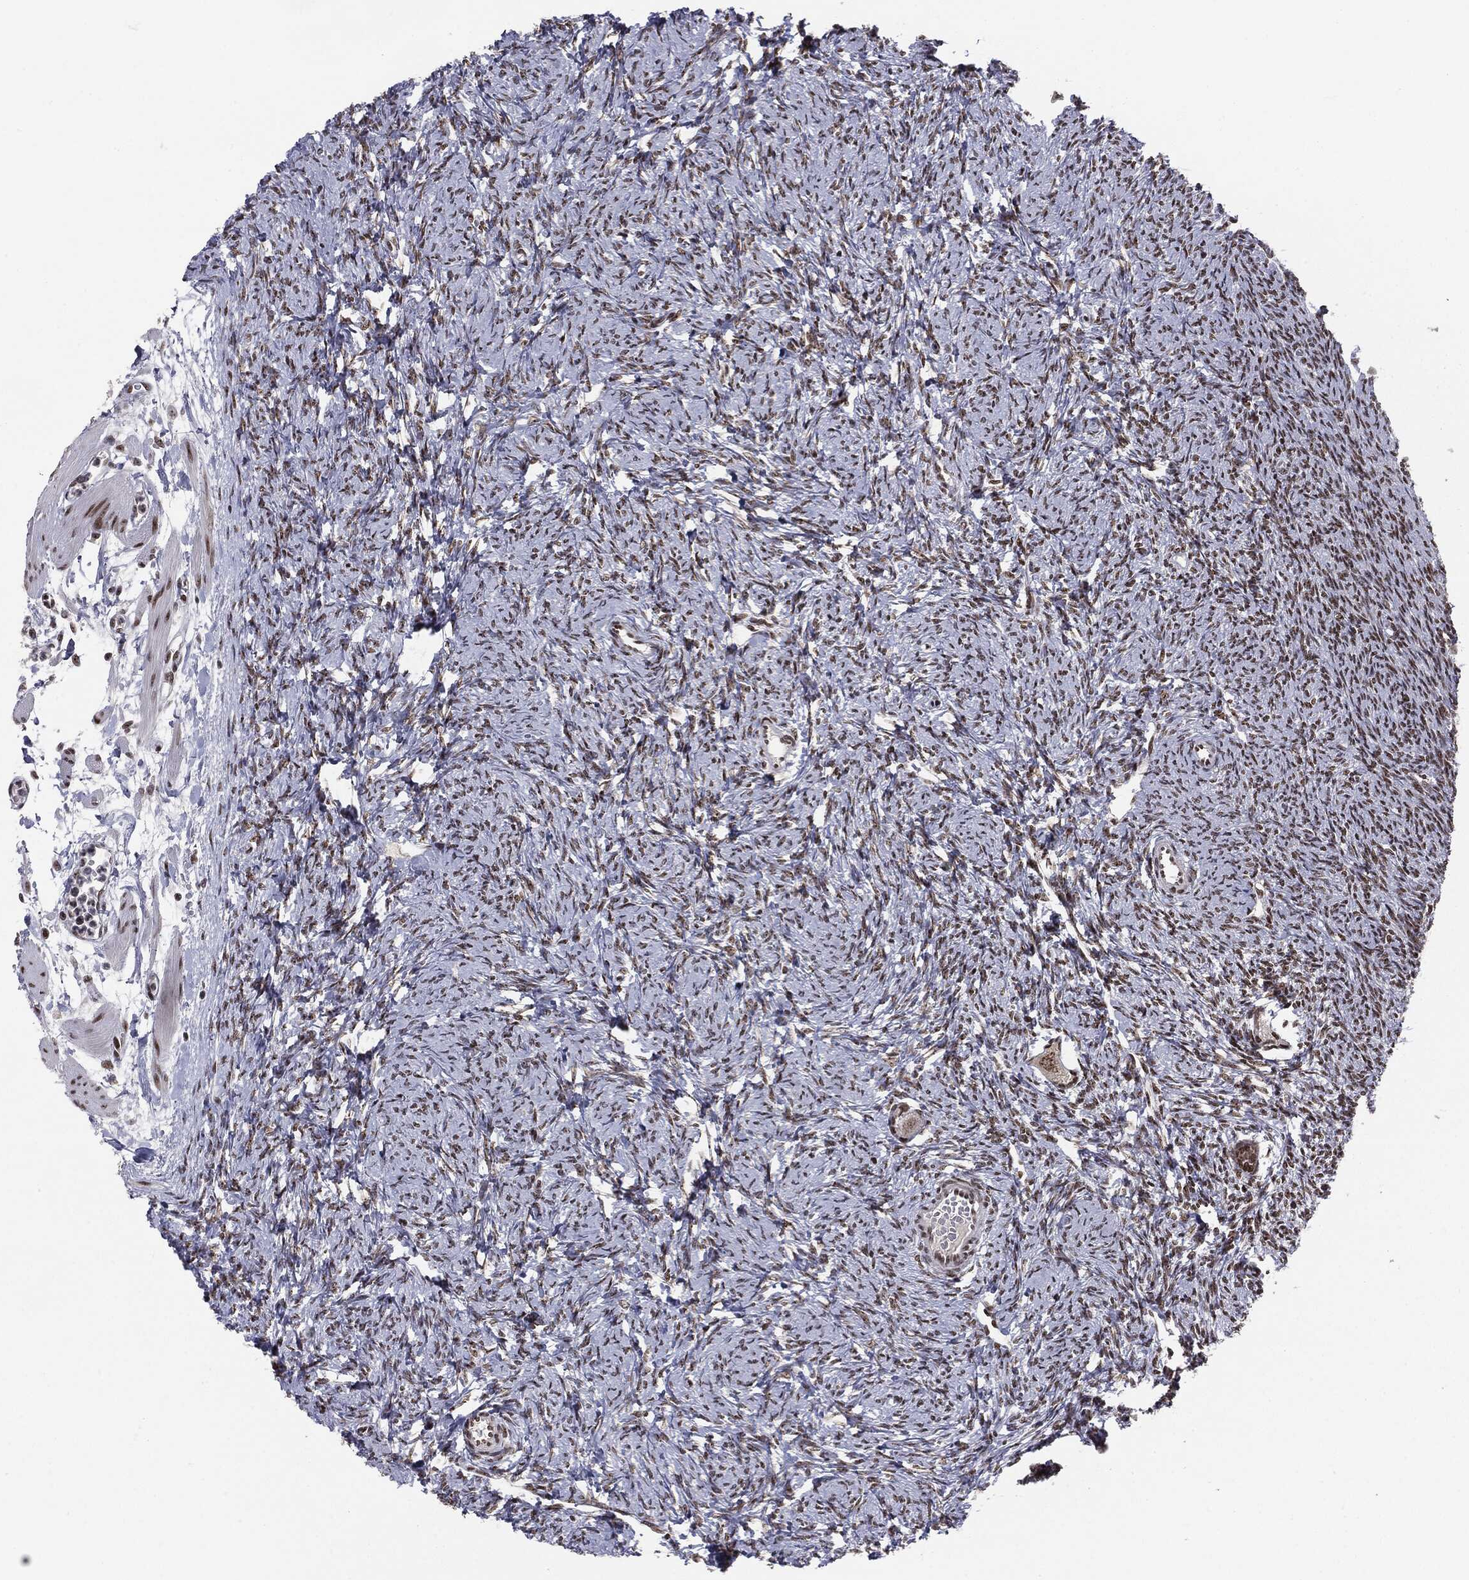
{"staining": {"intensity": "strong", "quantity": "<25%", "location": "nuclear"}, "tissue": "ovary", "cell_type": "Follicle cells", "image_type": "normal", "snomed": [{"axis": "morphology", "description": "Normal tissue, NOS"}, {"axis": "topography", "description": "Fallopian tube"}, {"axis": "topography", "description": "Ovary"}], "caption": "Immunohistochemical staining of benign ovary displays medium levels of strong nuclear expression in about <25% of follicle cells.", "gene": "MDC1", "patient": {"sex": "female", "age": 33}}